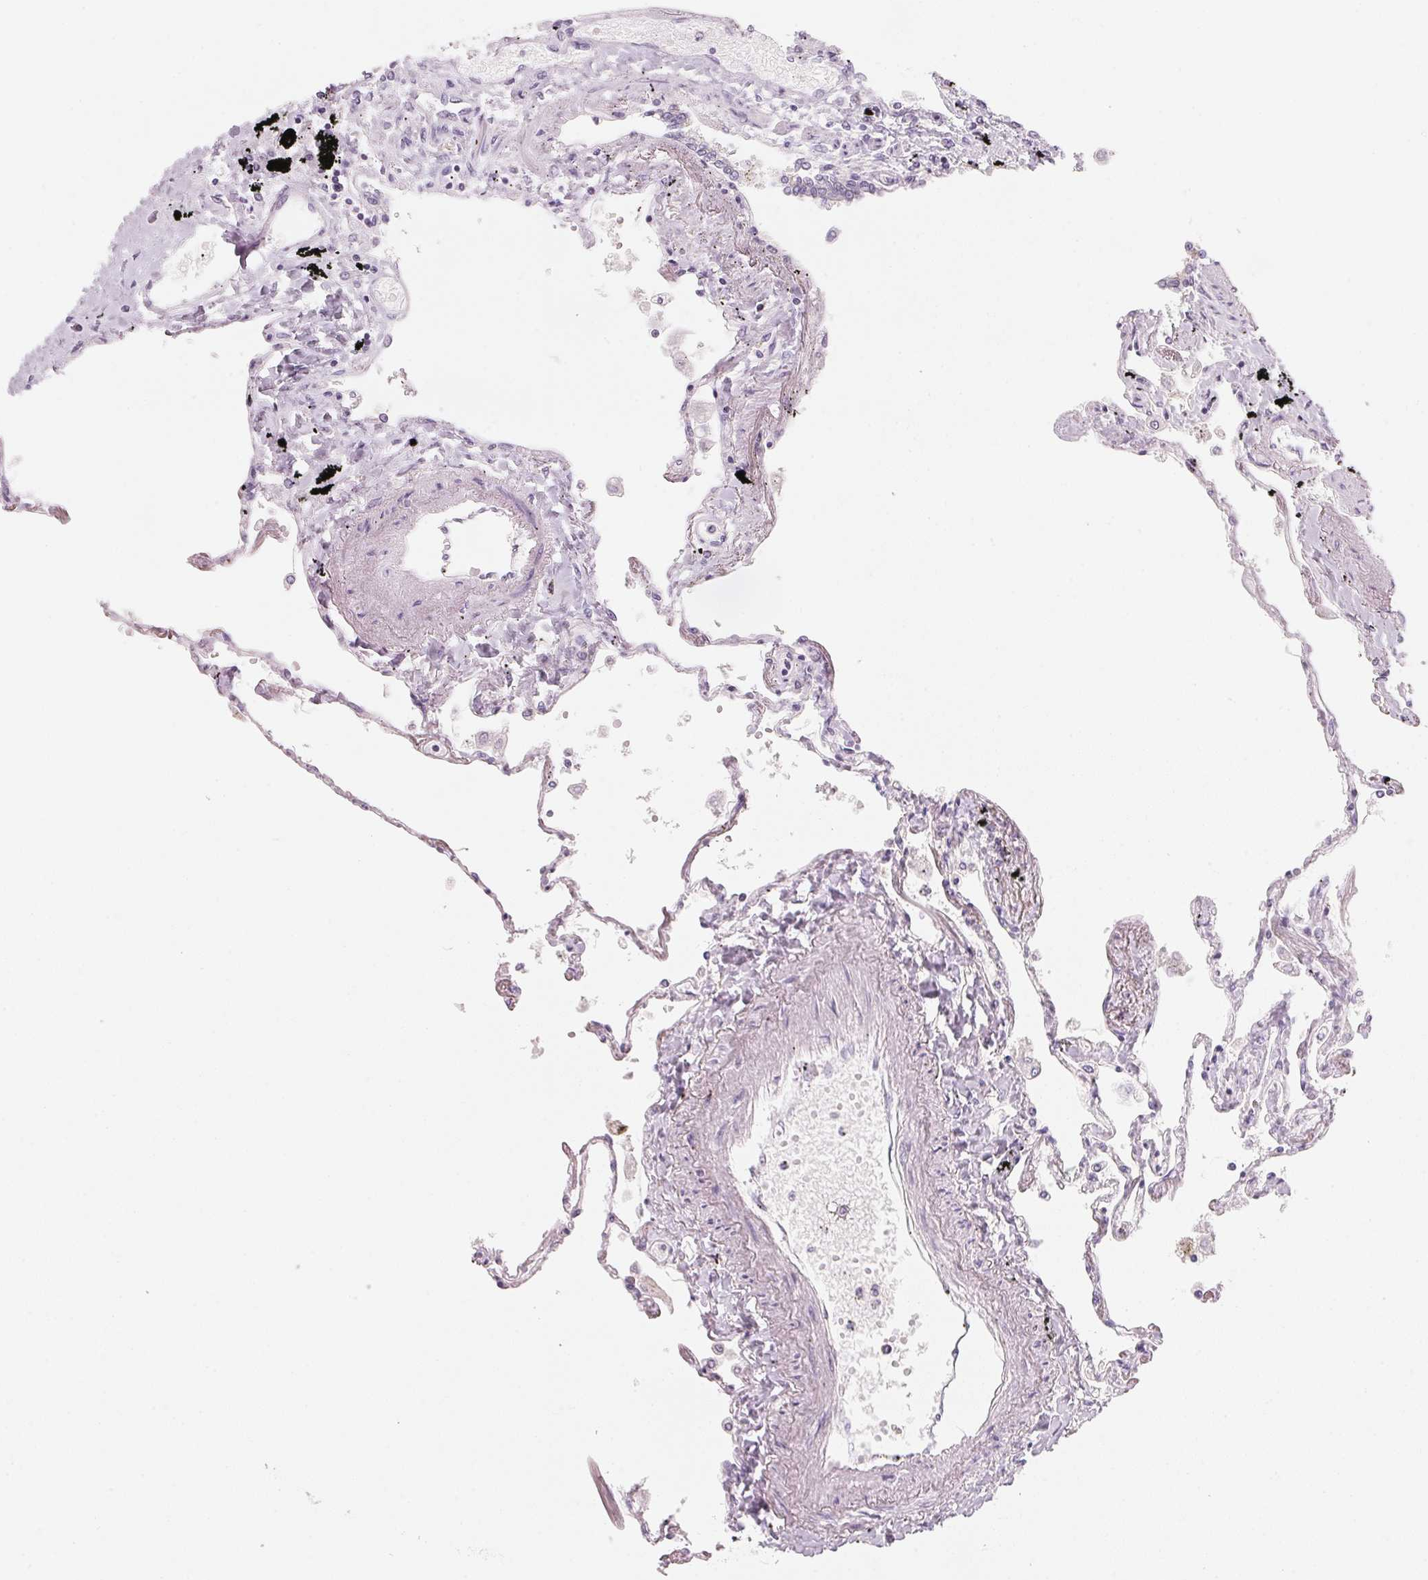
{"staining": {"intensity": "negative", "quantity": "none", "location": "none"}, "tissue": "lung", "cell_type": "Alveolar cells", "image_type": "normal", "snomed": [{"axis": "morphology", "description": "Normal tissue, NOS"}, {"axis": "morphology", "description": "Adenocarcinoma, NOS"}, {"axis": "topography", "description": "Cartilage tissue"}, {"axis": "topography", "description": "Lung"}], "caption": "Immunohistochemistry (IHC) micrograph of benign lung: lung stained with DAB (3,3'-diaminobenzidine) reveals no significant protein staining in alveolar cells.", "gene": "CFAP276", "patient": {"sex": "female", "age": 67}}